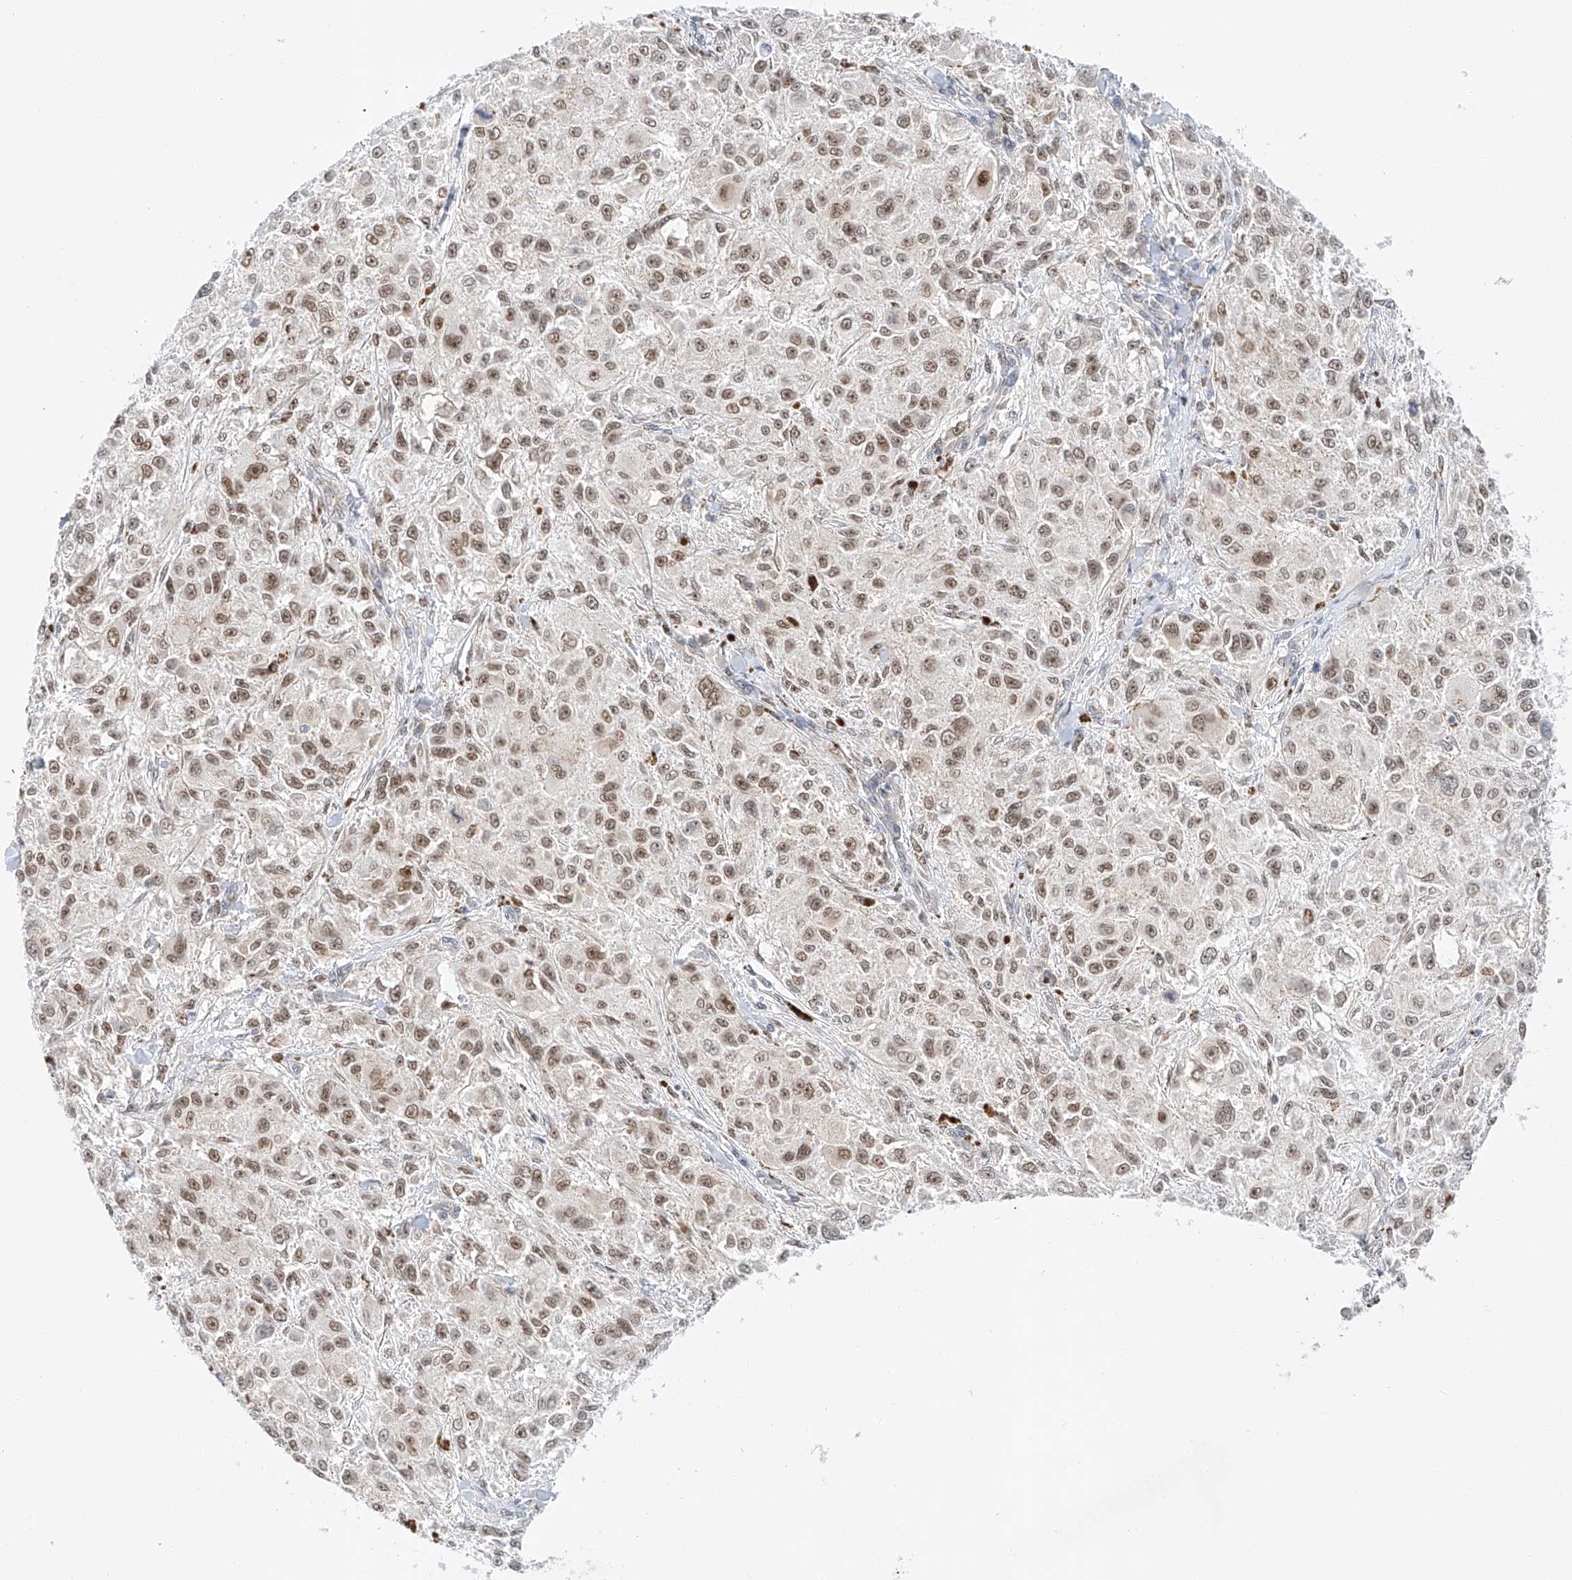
{"staining": {"intensity": "moderate", "quantity": ">75%", "location": "nuclear"}, "tissue": "melanoma", "cell_type": "Tumor cells", "image_type": "cancer", "snomed": [{"axis": "morphology", "description": "Necrosis, NOS"}, {"axis": "morphology", "description": "Malignant melanoma, NOS"}, {"axis": "topography", "description": "Skin"}], "caption": "High-power microscopy captured an IHC photomicrograph of melanoma, revealing moderate nuclear staining in approximately >75% of tumor cells.", "gene": "POGK", "patient": {"sex": "female", "age": 87}}